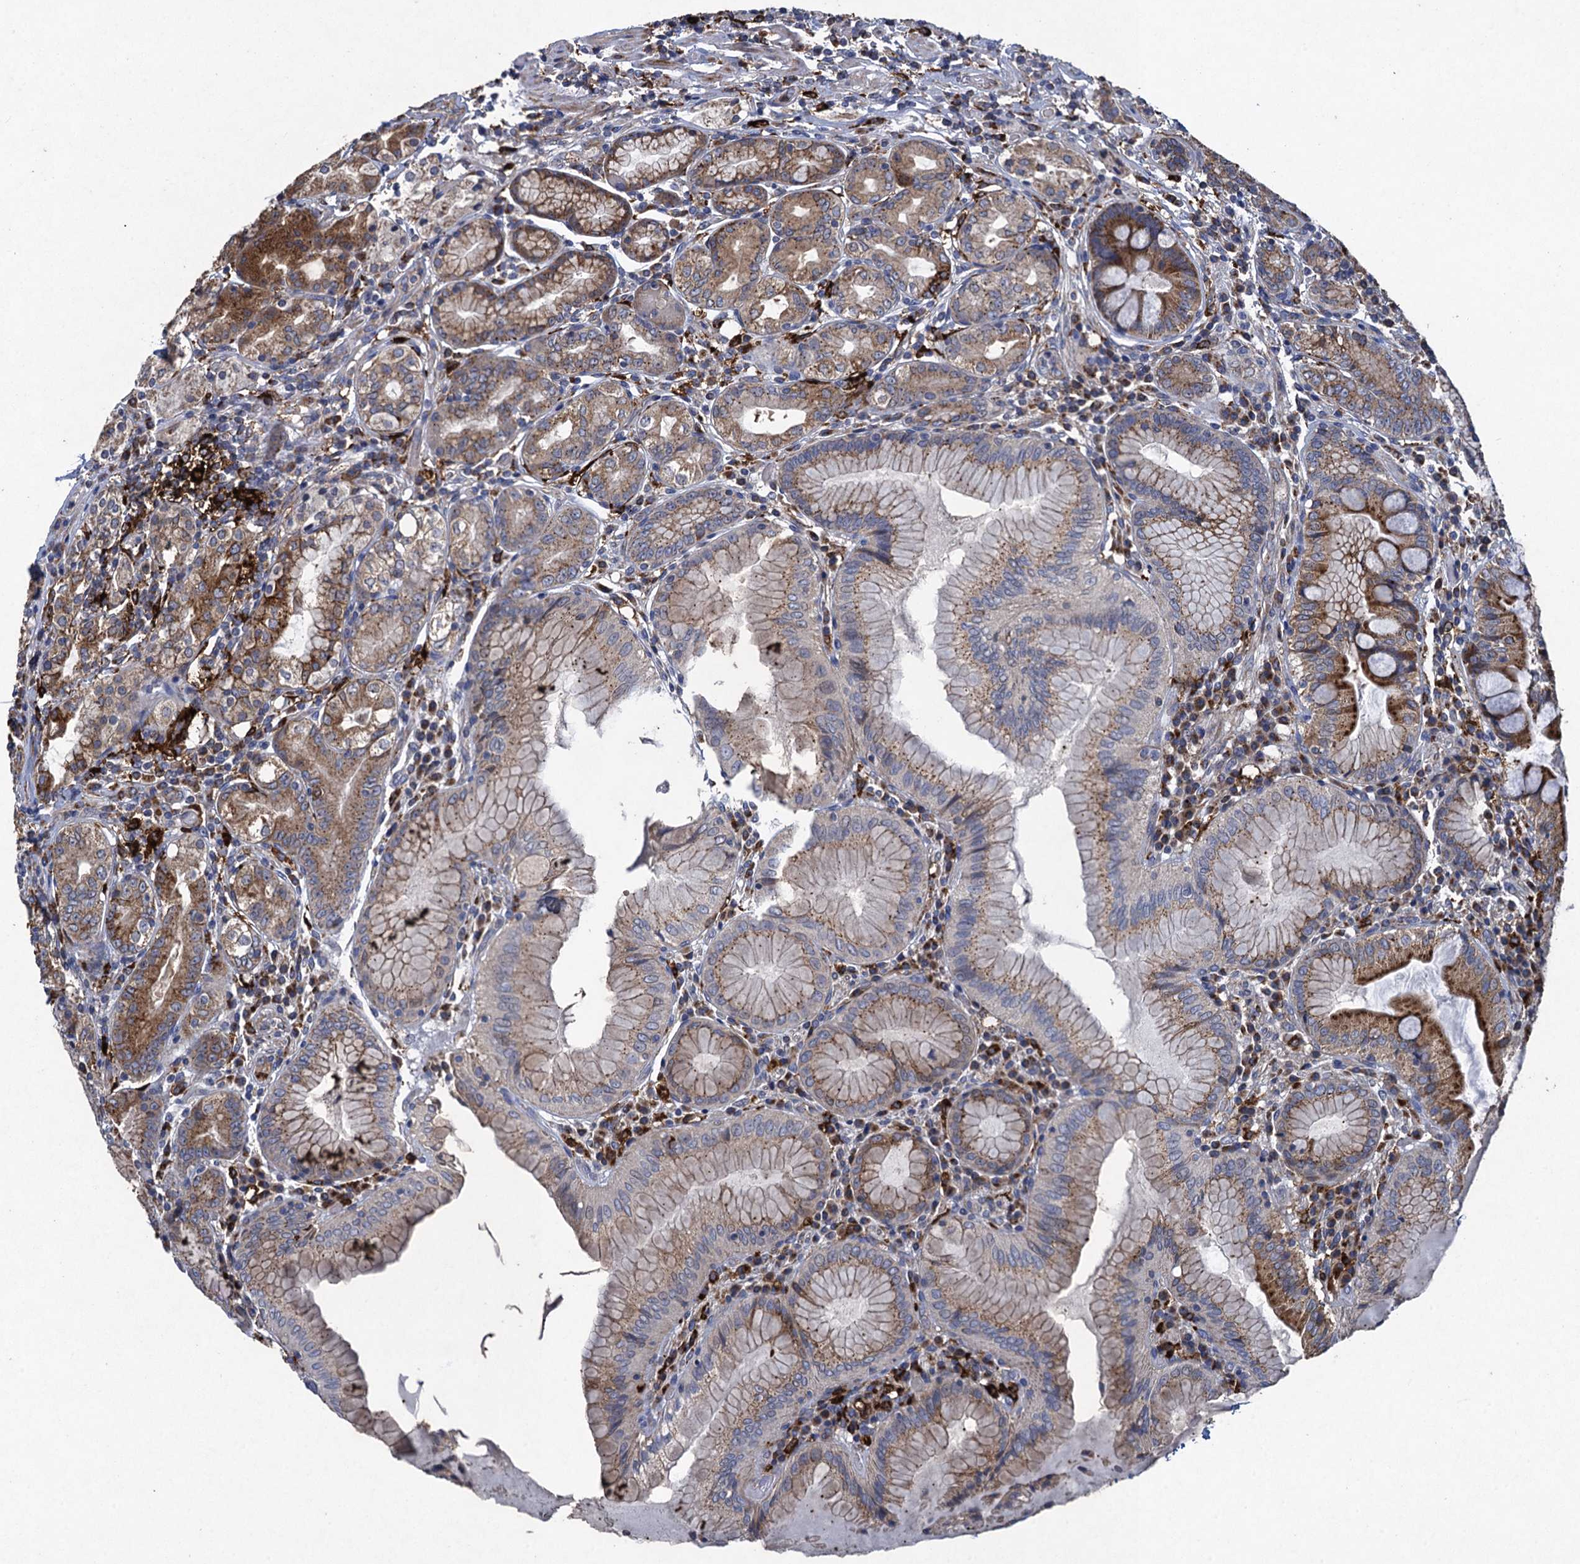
{"staining": {"intensity": "moderate", "quantity": "25%-75%", "location": "cytoplasmic/membranous"}, "tissue": "stomach", "cell_type": "Glandular cells", "image_type": "normal", "snomed": [{"axis": "morphology", "description": "Normal tissue, NOS"}, {"axis": "topography", "description": "Stomach, upper"}, {"axis": "topography", "description": "Stomach, lower"}], "caption": "High-magnification brightfield microscopy of benign stomach stained with DAB (brown) and counterstained with hematoxylin (blue). glandular cells exhibit moderate cytoplasmic/membranous positivity is appreciated in approximately25%-75% of cells.", "gene": "TXNDC11", "patient": {"sex": "female", "age": 76}}